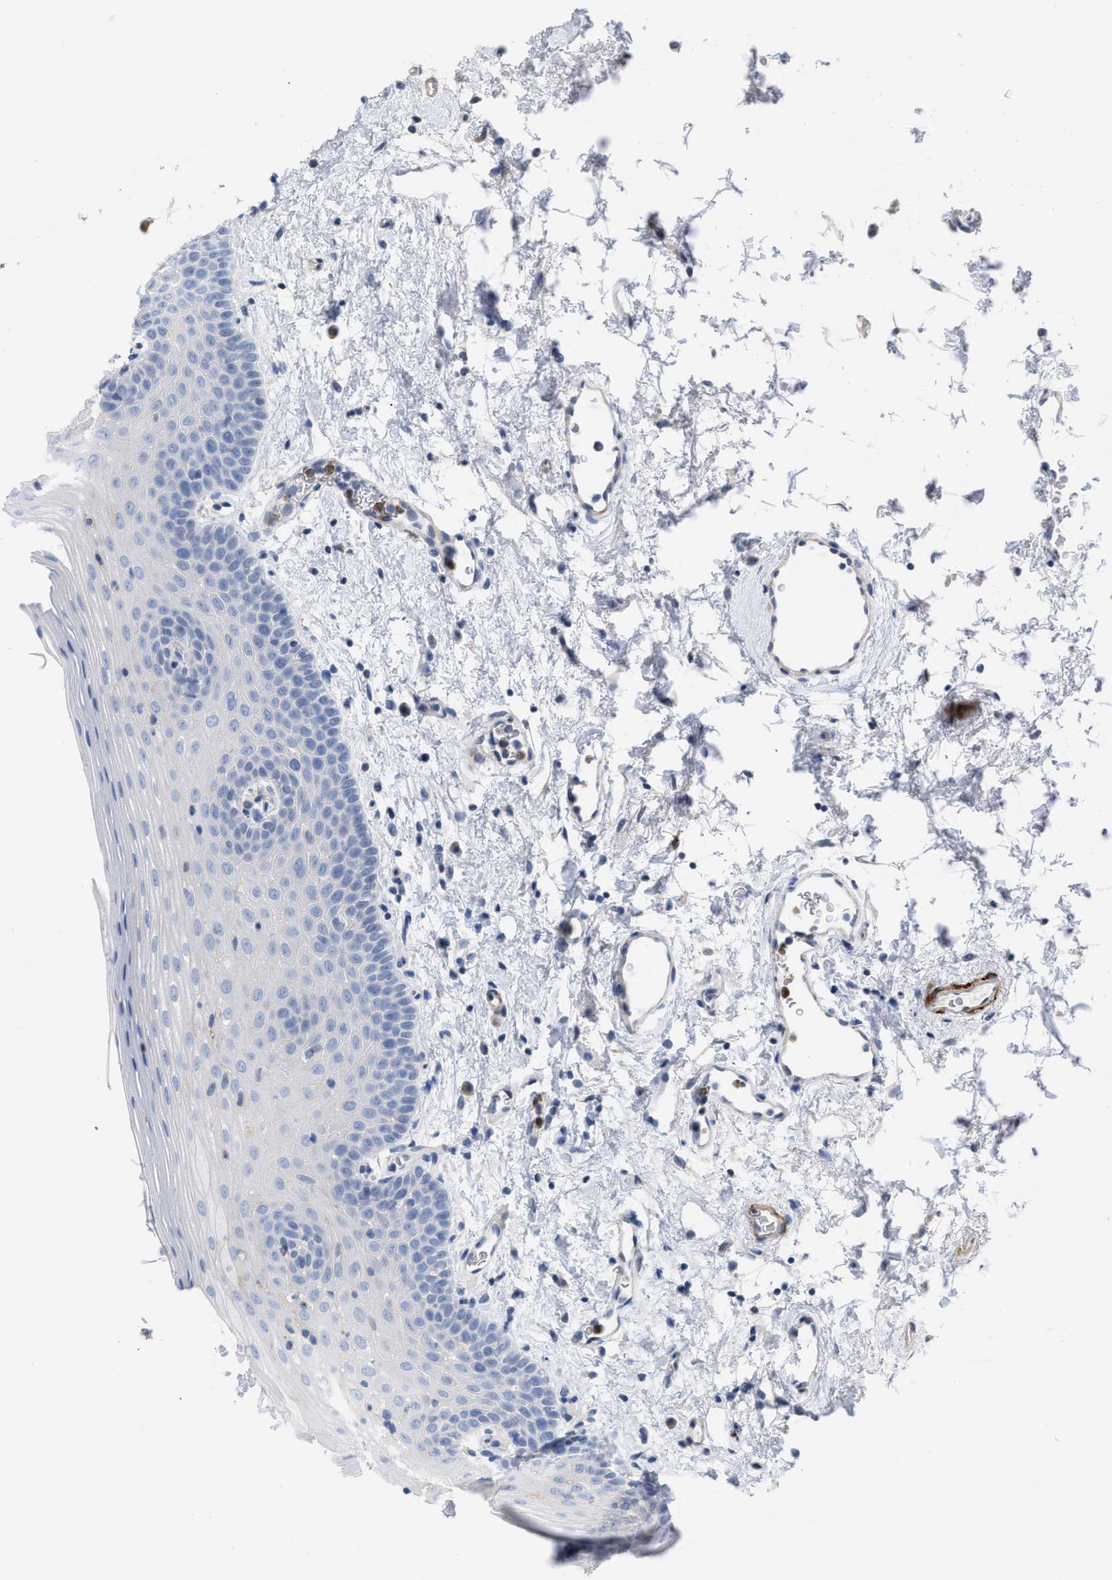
{"staining": {"intensity": "negative", "quantity": "none", "location": "none"}, "tissue": "oral mucosa", "cell_type": "Squamous epithelial cells", "image_type": "normal", "snomed": [{"axis": "morphology", "description": "Normal tissue, NOS"}, {"axis": "topography", "description": "Oral tissue"}], "caption": "This is an immunohistochemistry histopathology image of benign human oral mucosa. There is no expression in squamous epithelial cells.", "gene": "PRMT2", "patient": {"sex": "male", "age": 66}}